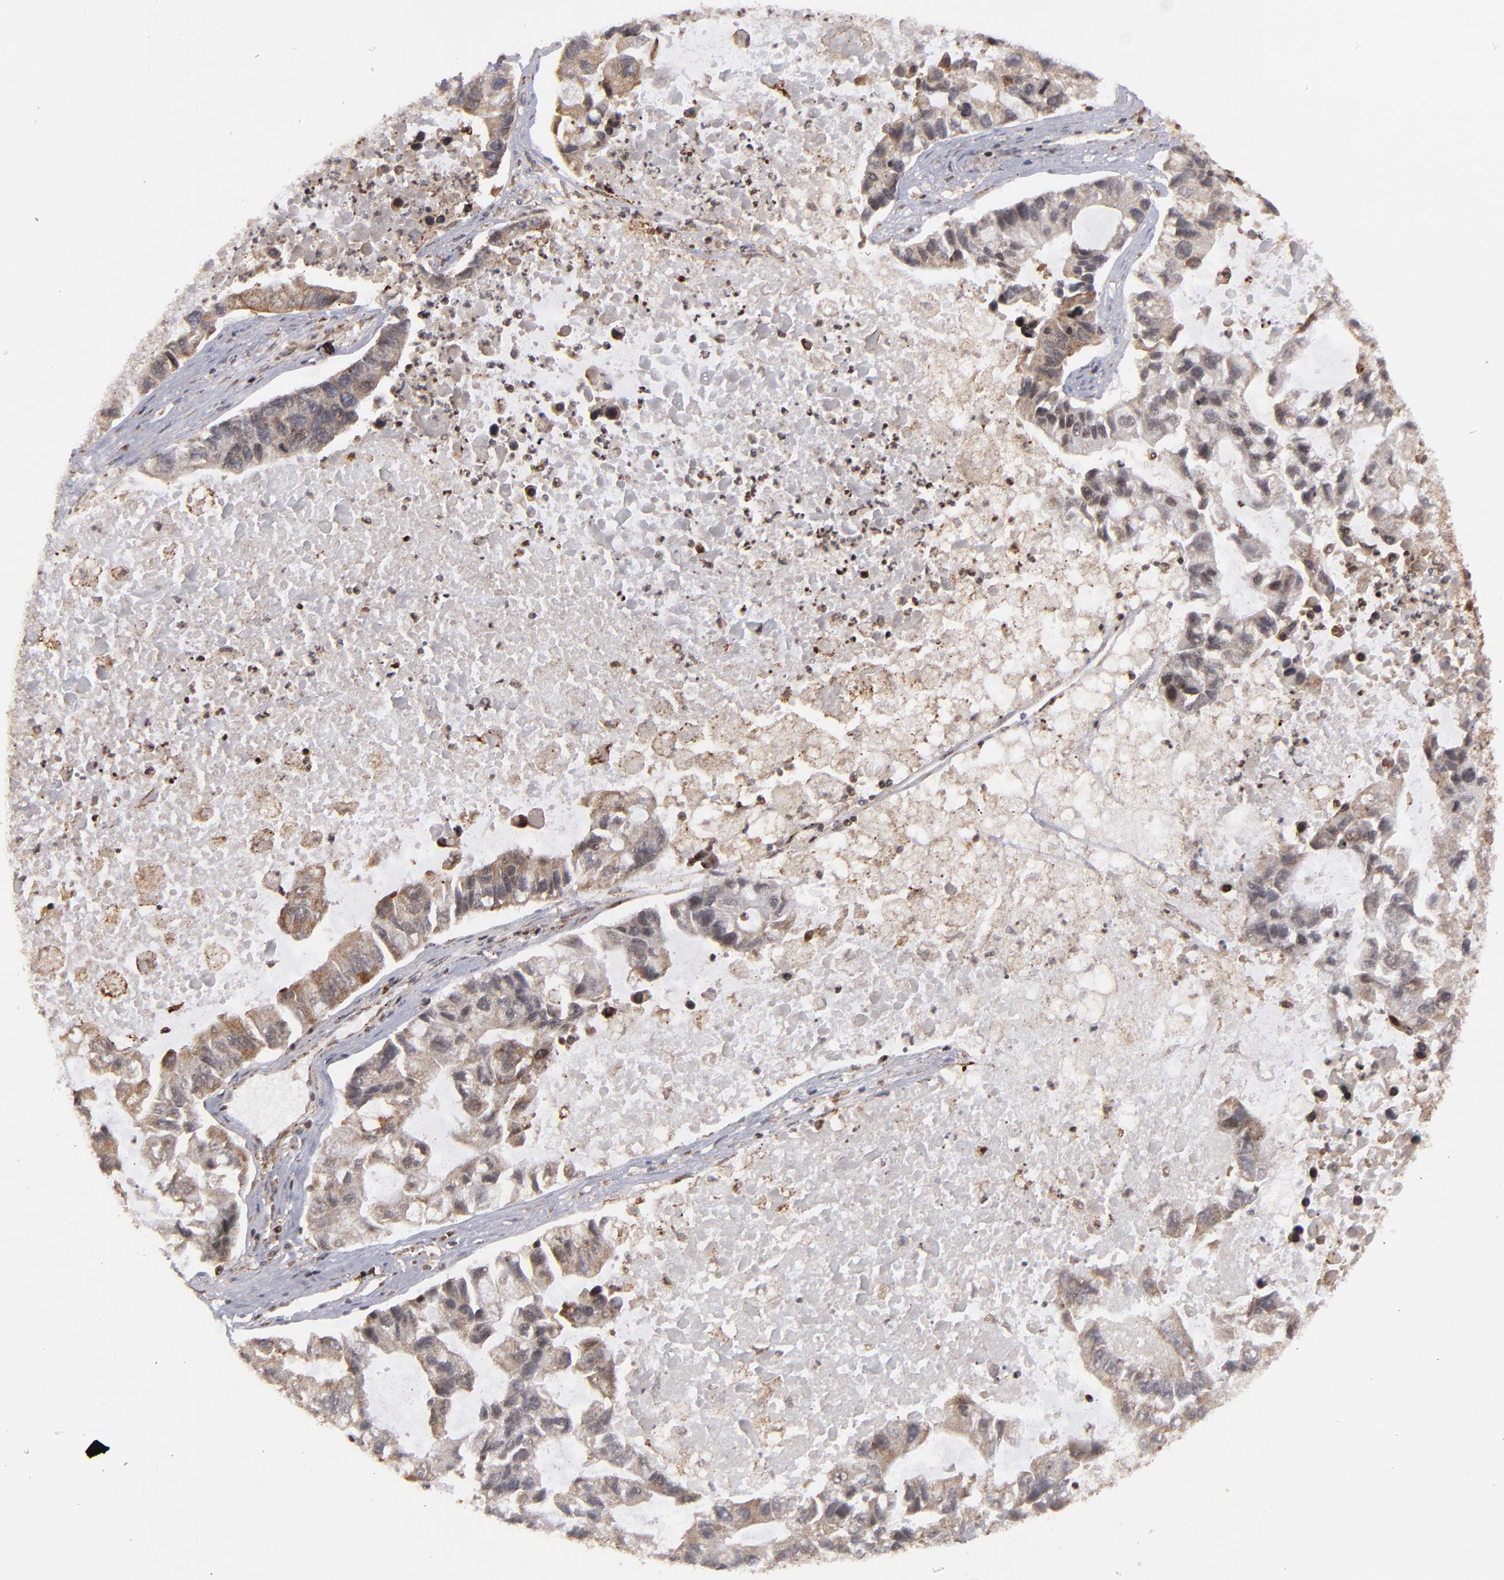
{"staining": {"intensity": "weak", "quantity": ">75%", "location": "cytoplasmic/membranous,nuclear"}, "tissue": "lung cancer", "cell_type": "Tumor cells", "image_type": "cancer", "snomed": [{"axis": "morphology", "description": "Adenocarcinoma, NOS"}, {"axis": "topography", "description": "Lung"}], "caption": "Protein expression analysis of human lung cancer (adenocarcinoma) reveals weak cytoplasmic/membranous and nuclear expression in approximately >75% of tumor cells. Ihc stains the protein in brown and the nuclei are stained blue.", "gene": "RGS6", "patient": {"sex": "female", "age": 51}}